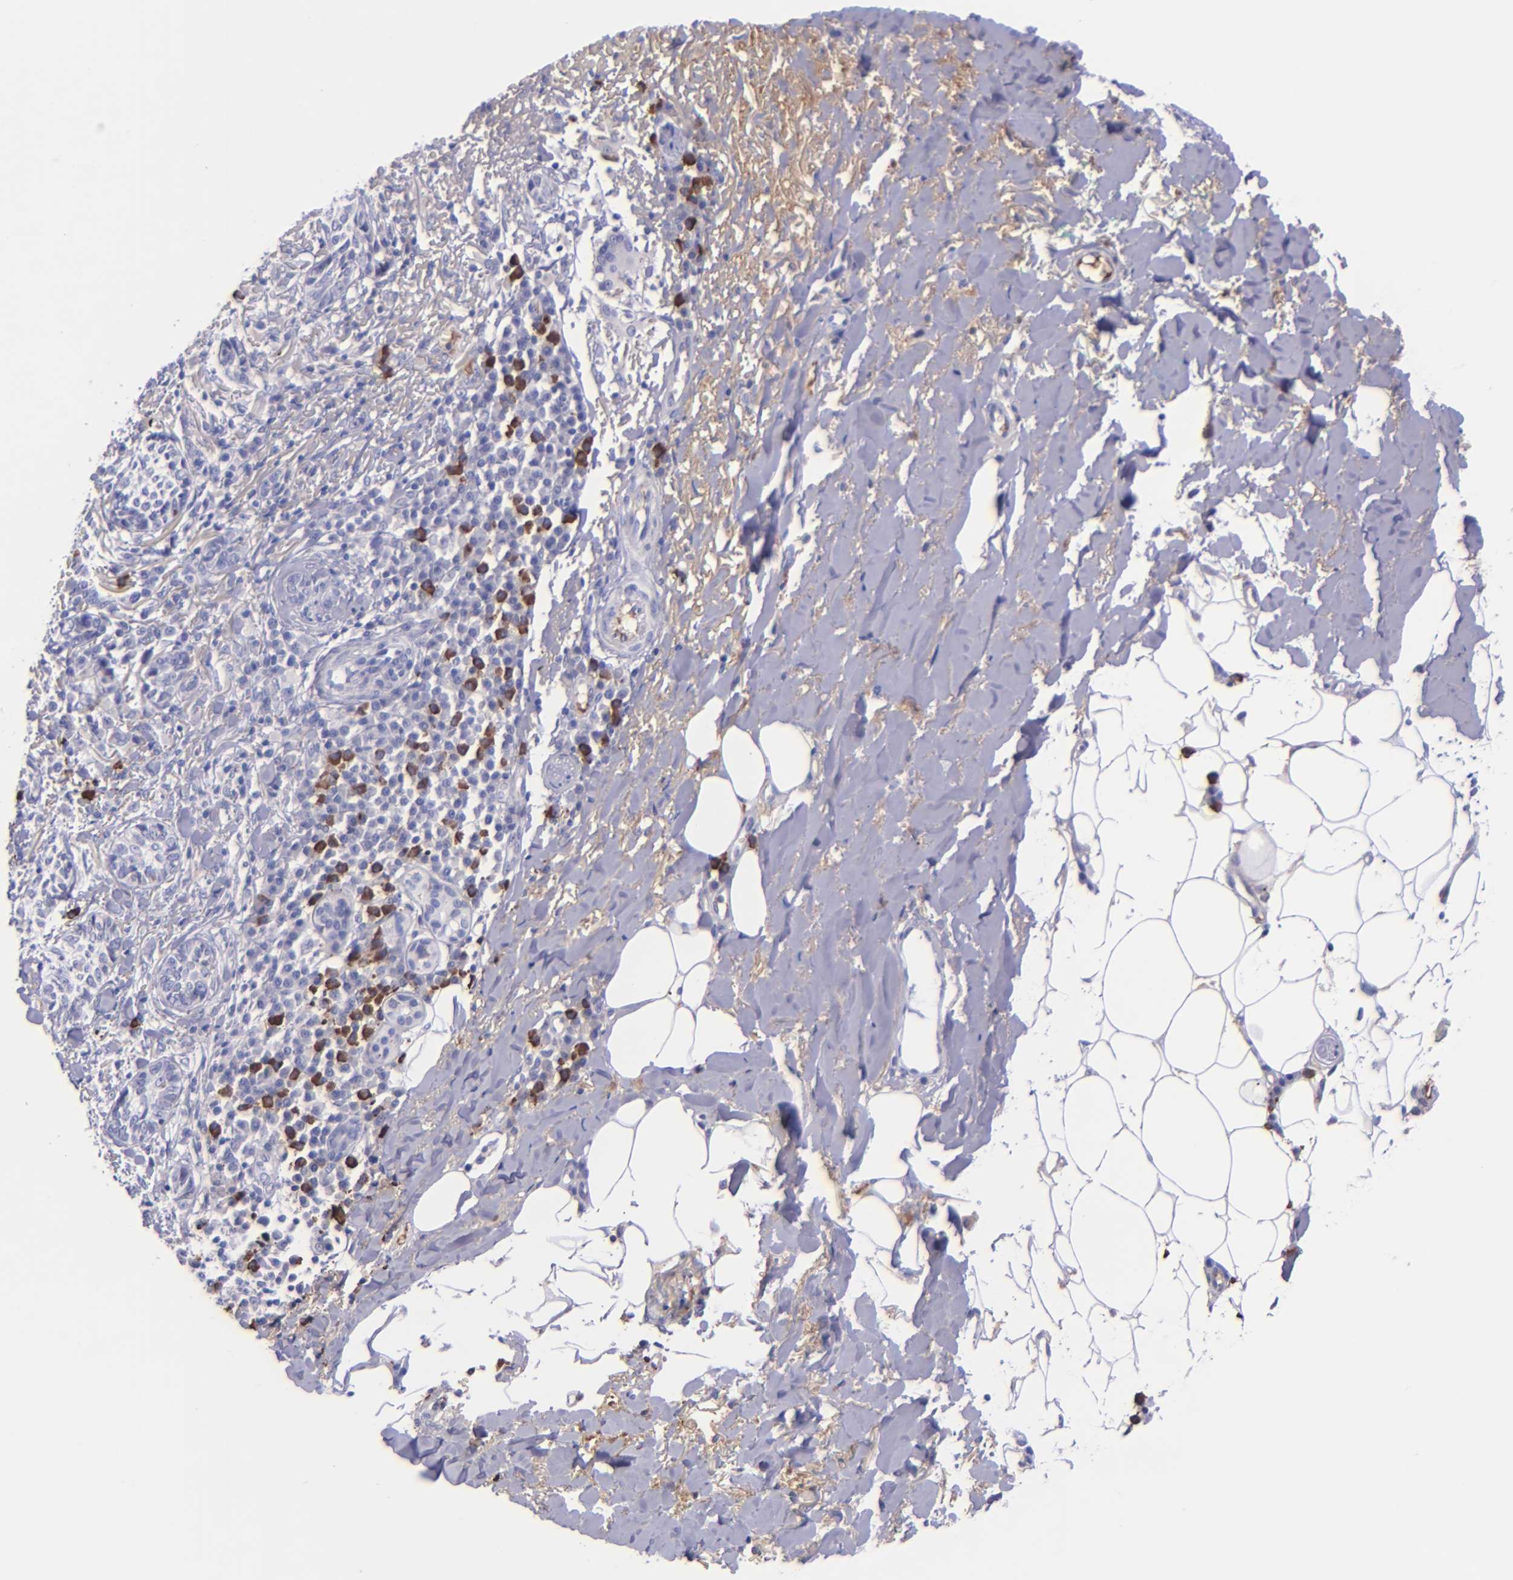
{"staining": {"intensity": "negative", "quantity": "none", "location": "none"}, "tissue": "skin cancer", "cell_type": "Tumor cells", "image_type": "cancer", "snomed": [{"axis": "morphology", "description": "Basal cell carcinoma"}, {"axis": "topography", "description": "Skin"}], "caption": "Tumor cells are negative for brown protein staining in skin cancer (basal cell carcinoma).", "gene": "KNG1", "patient": {"sex": "female", "age": 89}}